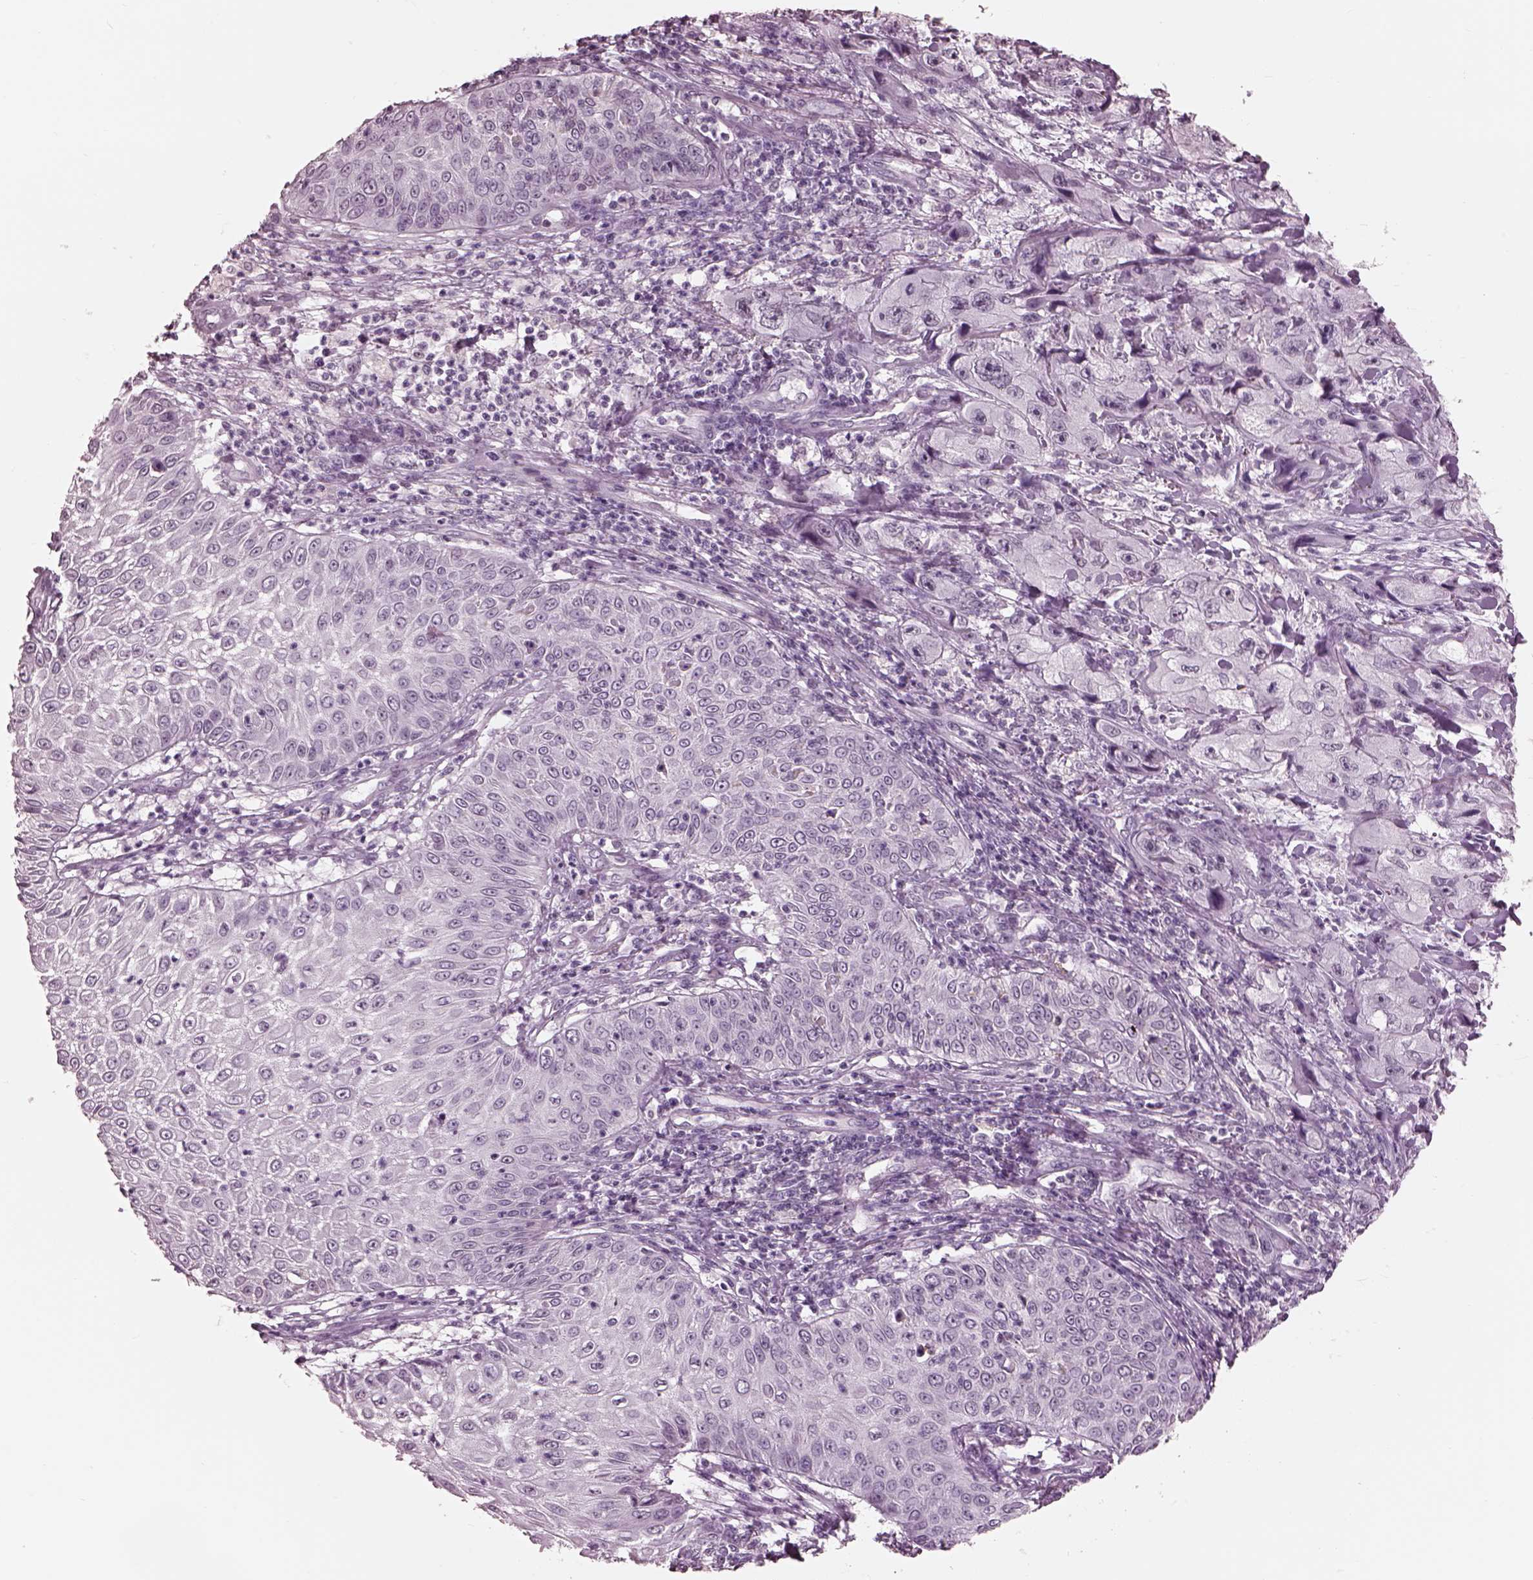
{"staining": {"intensity": "negative", "quantity": "none", "location": "none"}, "tissue": "skin cancer", "cell_type": "Tumor cells", "image_type": "cancer", "snomed": [{"axis": "morphology", "description": "Squamous cell carcinoma, NOS"}, {"axis": "topography", "description": "Skin"}, {"axis": "topography", "description": "Subcutis"}], "caption": "DAB (3,3'-diaminobenzidine) immunohistochemical staining of skin cancer demonstrates no significant expression in tumor cells.", "gene": "GARIN4", "patient": {"sex": "male", "age": 73}}